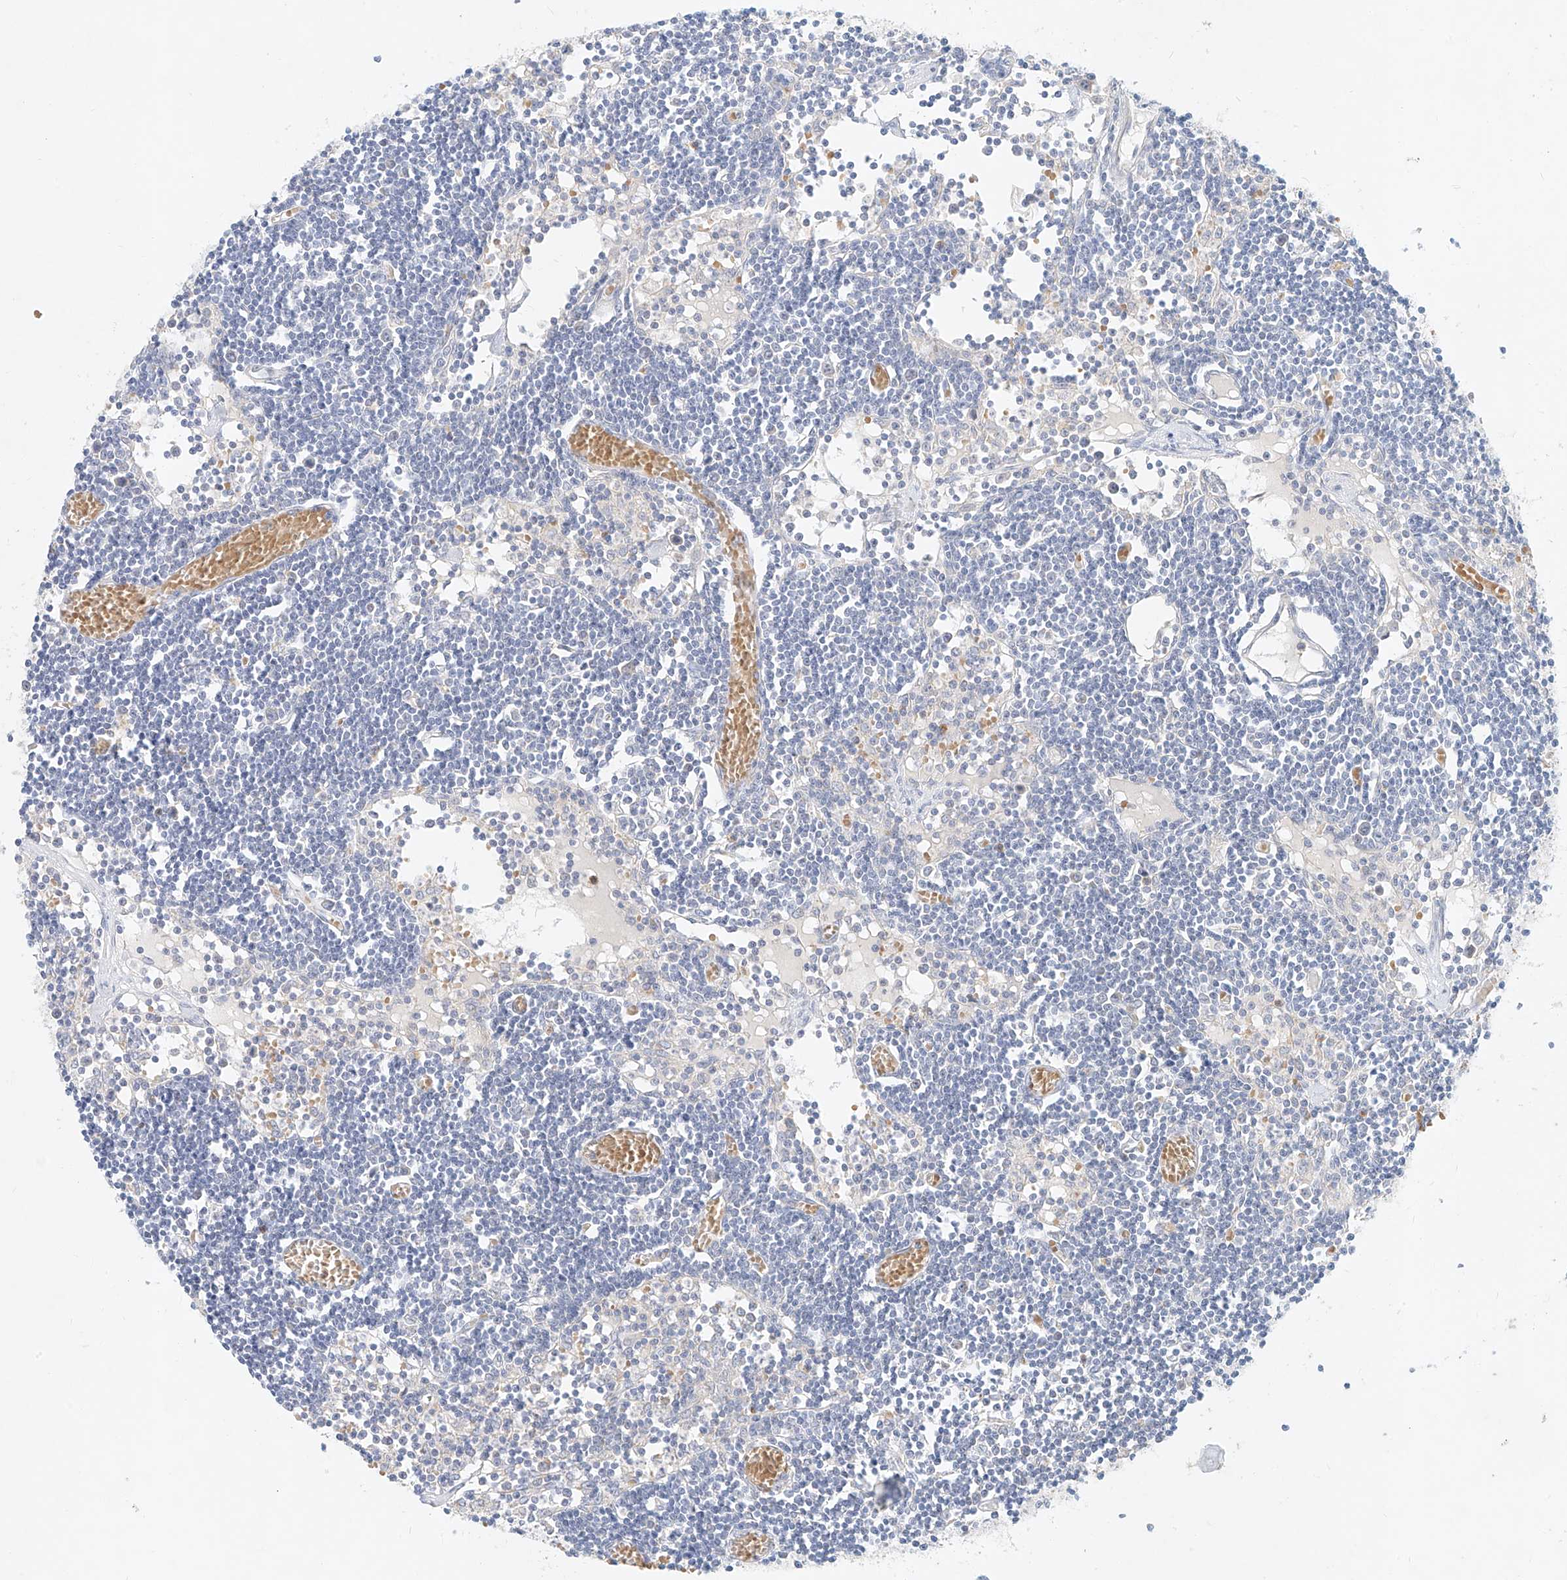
{"staining": {"intensity": "negative", "quantity": "none", "location": "none"}, "tissue": "lymph node", "cell_type": "Germinal center cells", "image_type": "normal", "snomed": [{"axis": "morphology", "description": "Normal tissue, NOS"}, {"axis": "topography", "description": "Lymph node"}], "caption": "Immunohistochemical staining of normal human lymph node shows no significant staining in germinal center cells. The staining was performed using DAB (3,3'-diaminobenzidine) to visualize the protein expression in brown, while the nuclei were stained in blue with hematoxylin (Magnification: 20x).", "gene": "SYTL3", "patient": {"sex": "female", "age": 11}}